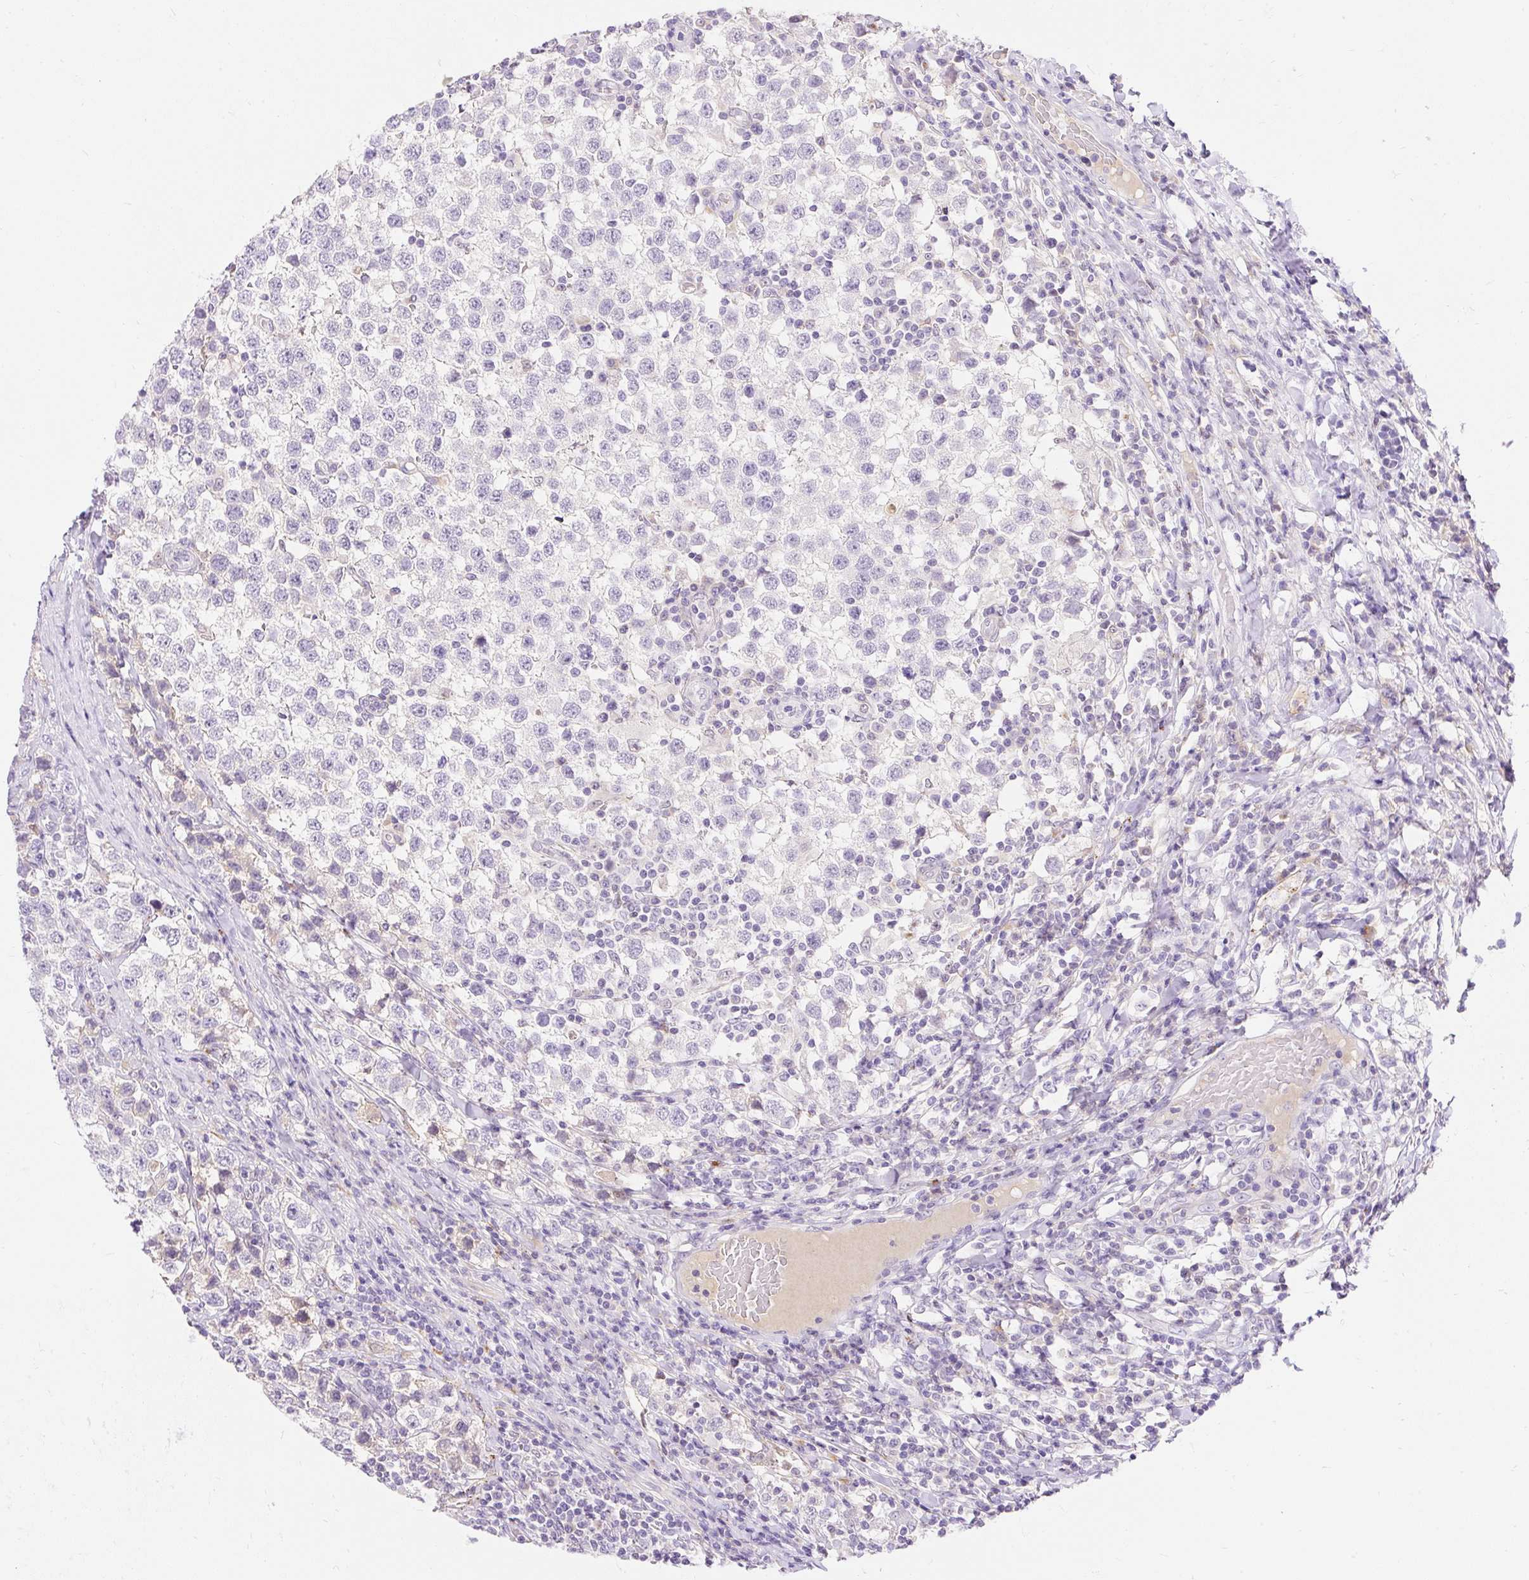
{"staining": {"intensity": "negative", "quantity": "none", "location": "none"}, "tissue": "testis cancer", "cell_type": "Tumor cells", "image_type": "cancer", "snomed": [{"axis": "morphology", "description": "Seminoma, NOS"}, {"axis": "topography", "description": "Testis"}], "caption": "Tumor cells show no significant protein positivity in seminoma (testis).", "gene": "TMEM150C", "patient": {"sex": "male", "age": 34}}